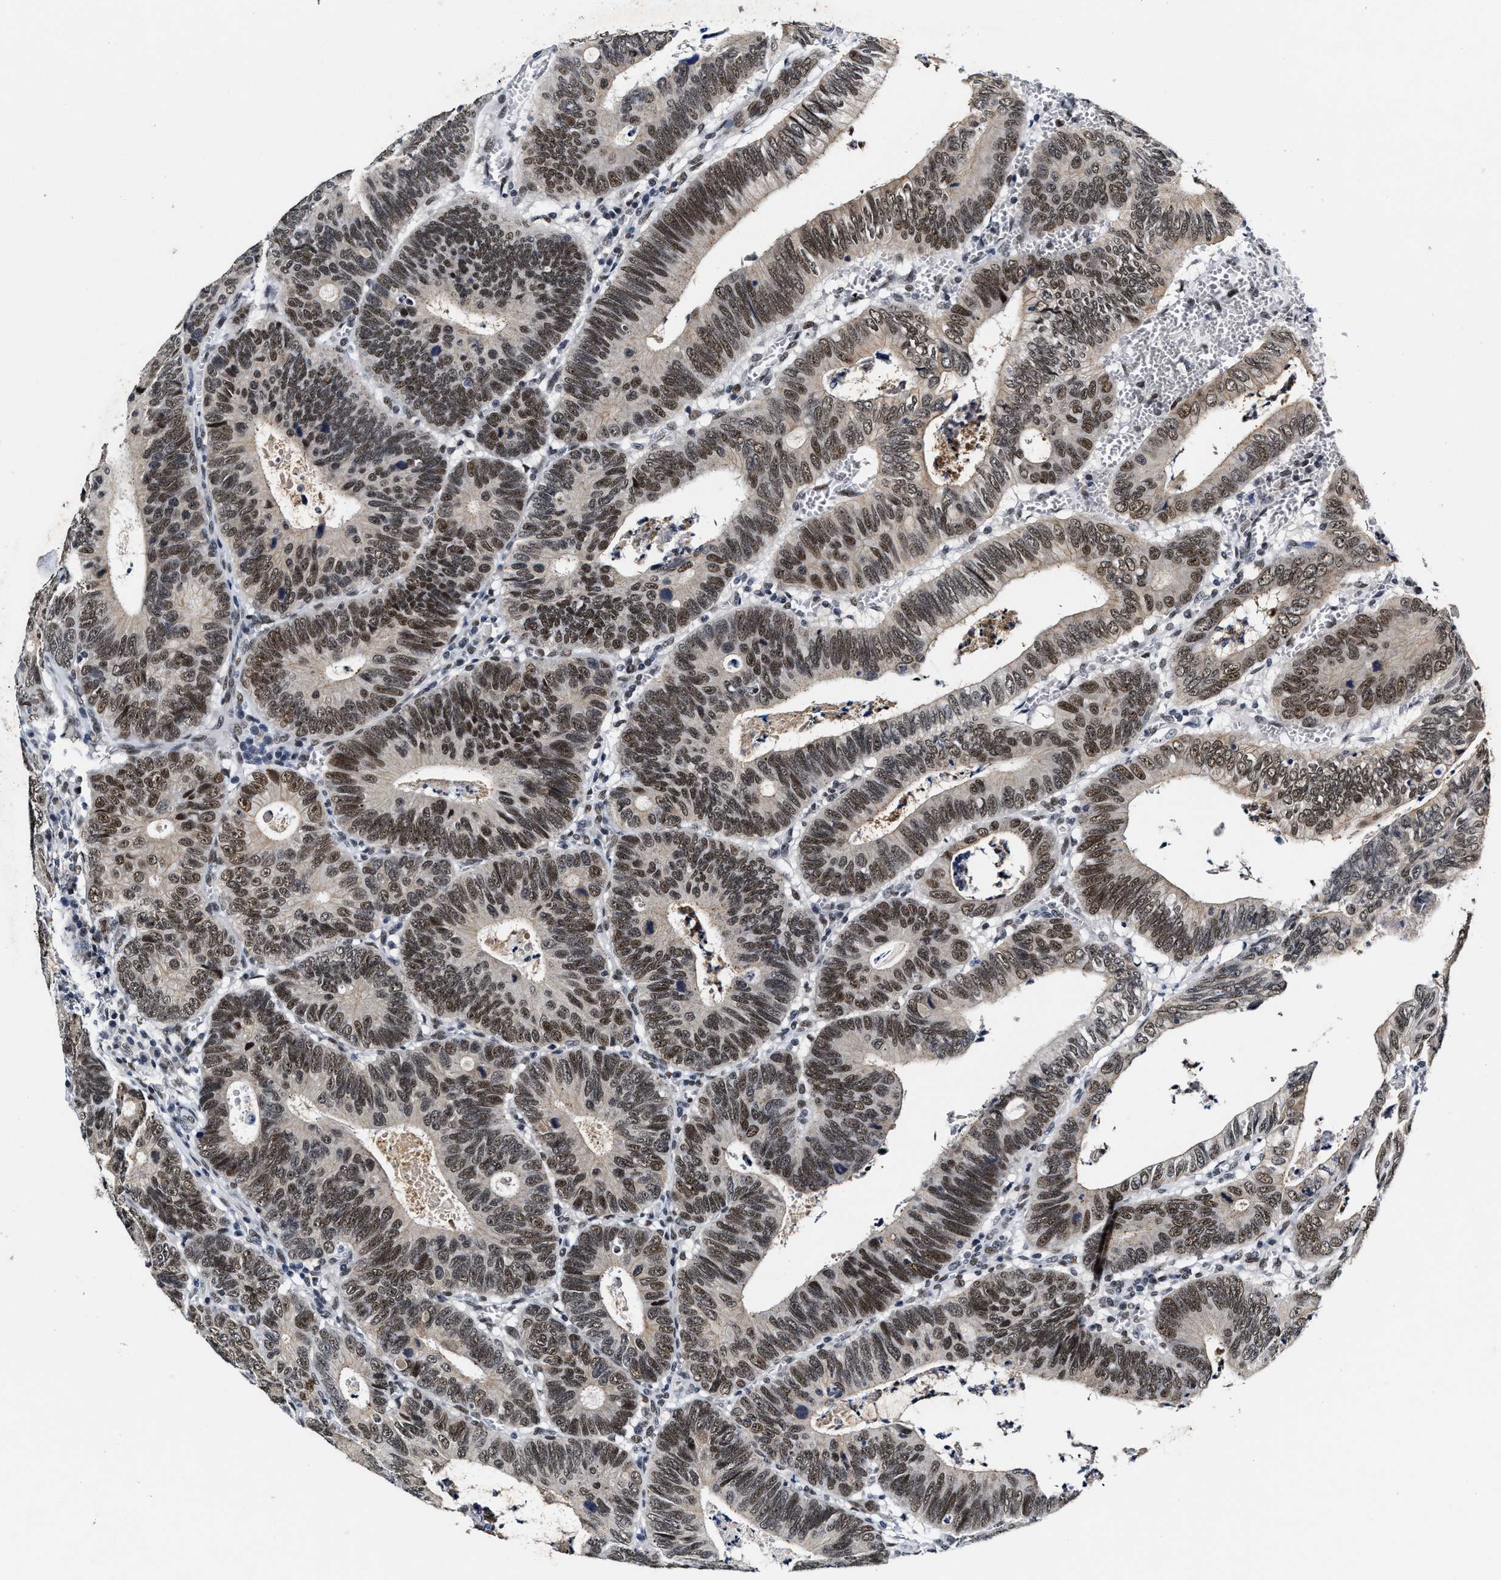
{"staining": {"intensity": "strong", "quantity": ">75%", "location": "nuclear"}, "tissue": "colorectal cancer", "cell_type": "Tumor cells", "image_type": "cancer", "snomed": [{"axis": "morphology", "description": "Inflammation, NOS"}, {"axis": "morphology", "description": "Adenocarcinoma, NOS"}, {"axis": "topography", "description": "Colon"}], "caption": "A high amount of strong nuclear staining is present in approximately >75% of tumor cells in colorectal adenocarcinoma tissue. The staining was performed using DAB, with brown indicating positive protein expression. Nuclei are stained blue with hematoxylin.", "gene": "INIP", "patient": {"sex": "male", "age": 72}}